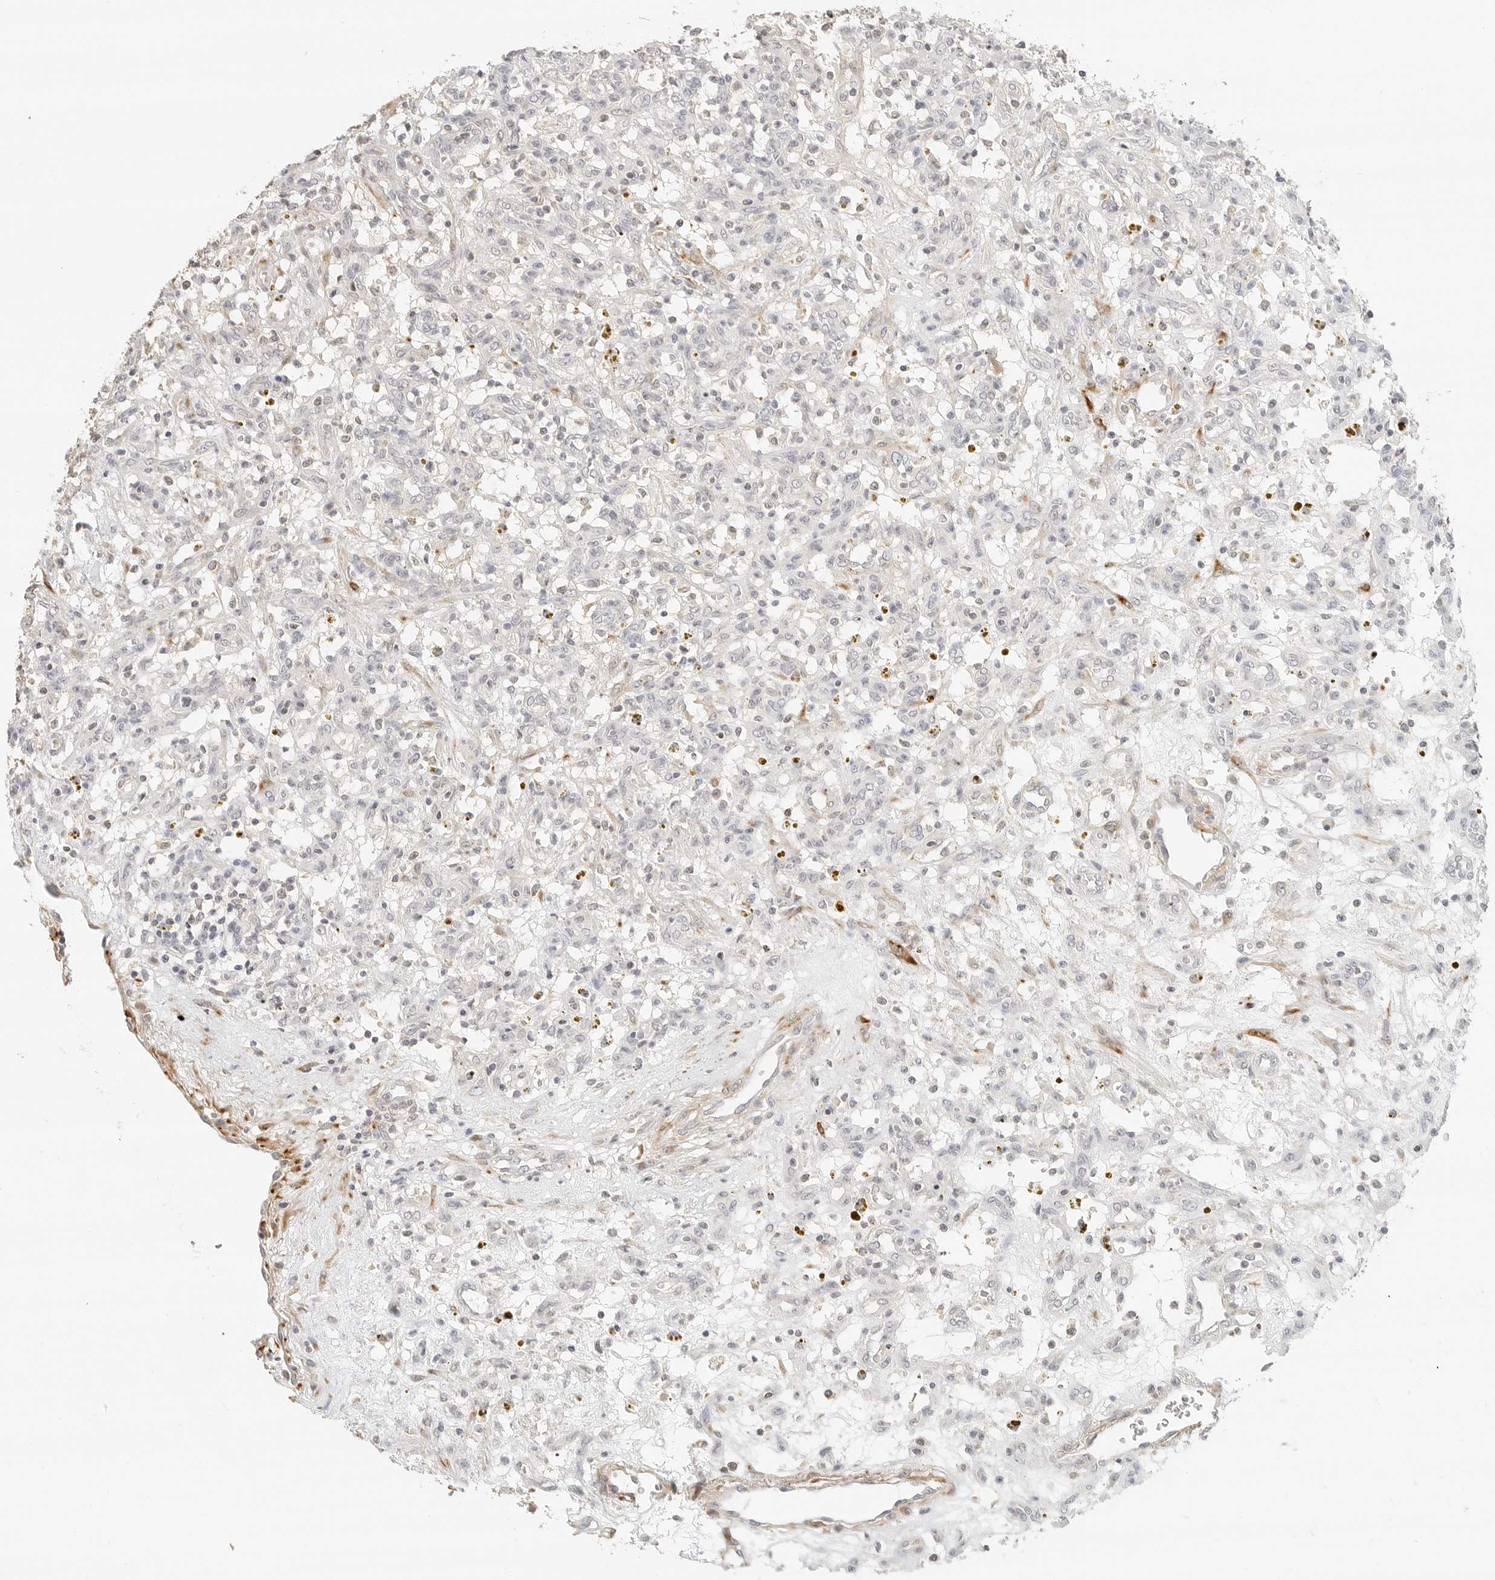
{"staining": {"intensity": "negative", "quantity": "none", "location": "none"}, "tissue": "renal cancer", "cell_type": "Tumor cells", "image_type": "cancer", "snomed": [{"axis": "morphology", "description": "Adenocarcinoma, NOS"}, {"axis": "topography", "description": "Kidney"}], "caption": "Immunohistochemistry of renal adenocarcinoma shows no staining in tumor cells.", "gene": "PCDH19", "patient": {"sex": "female", "age": 57}}